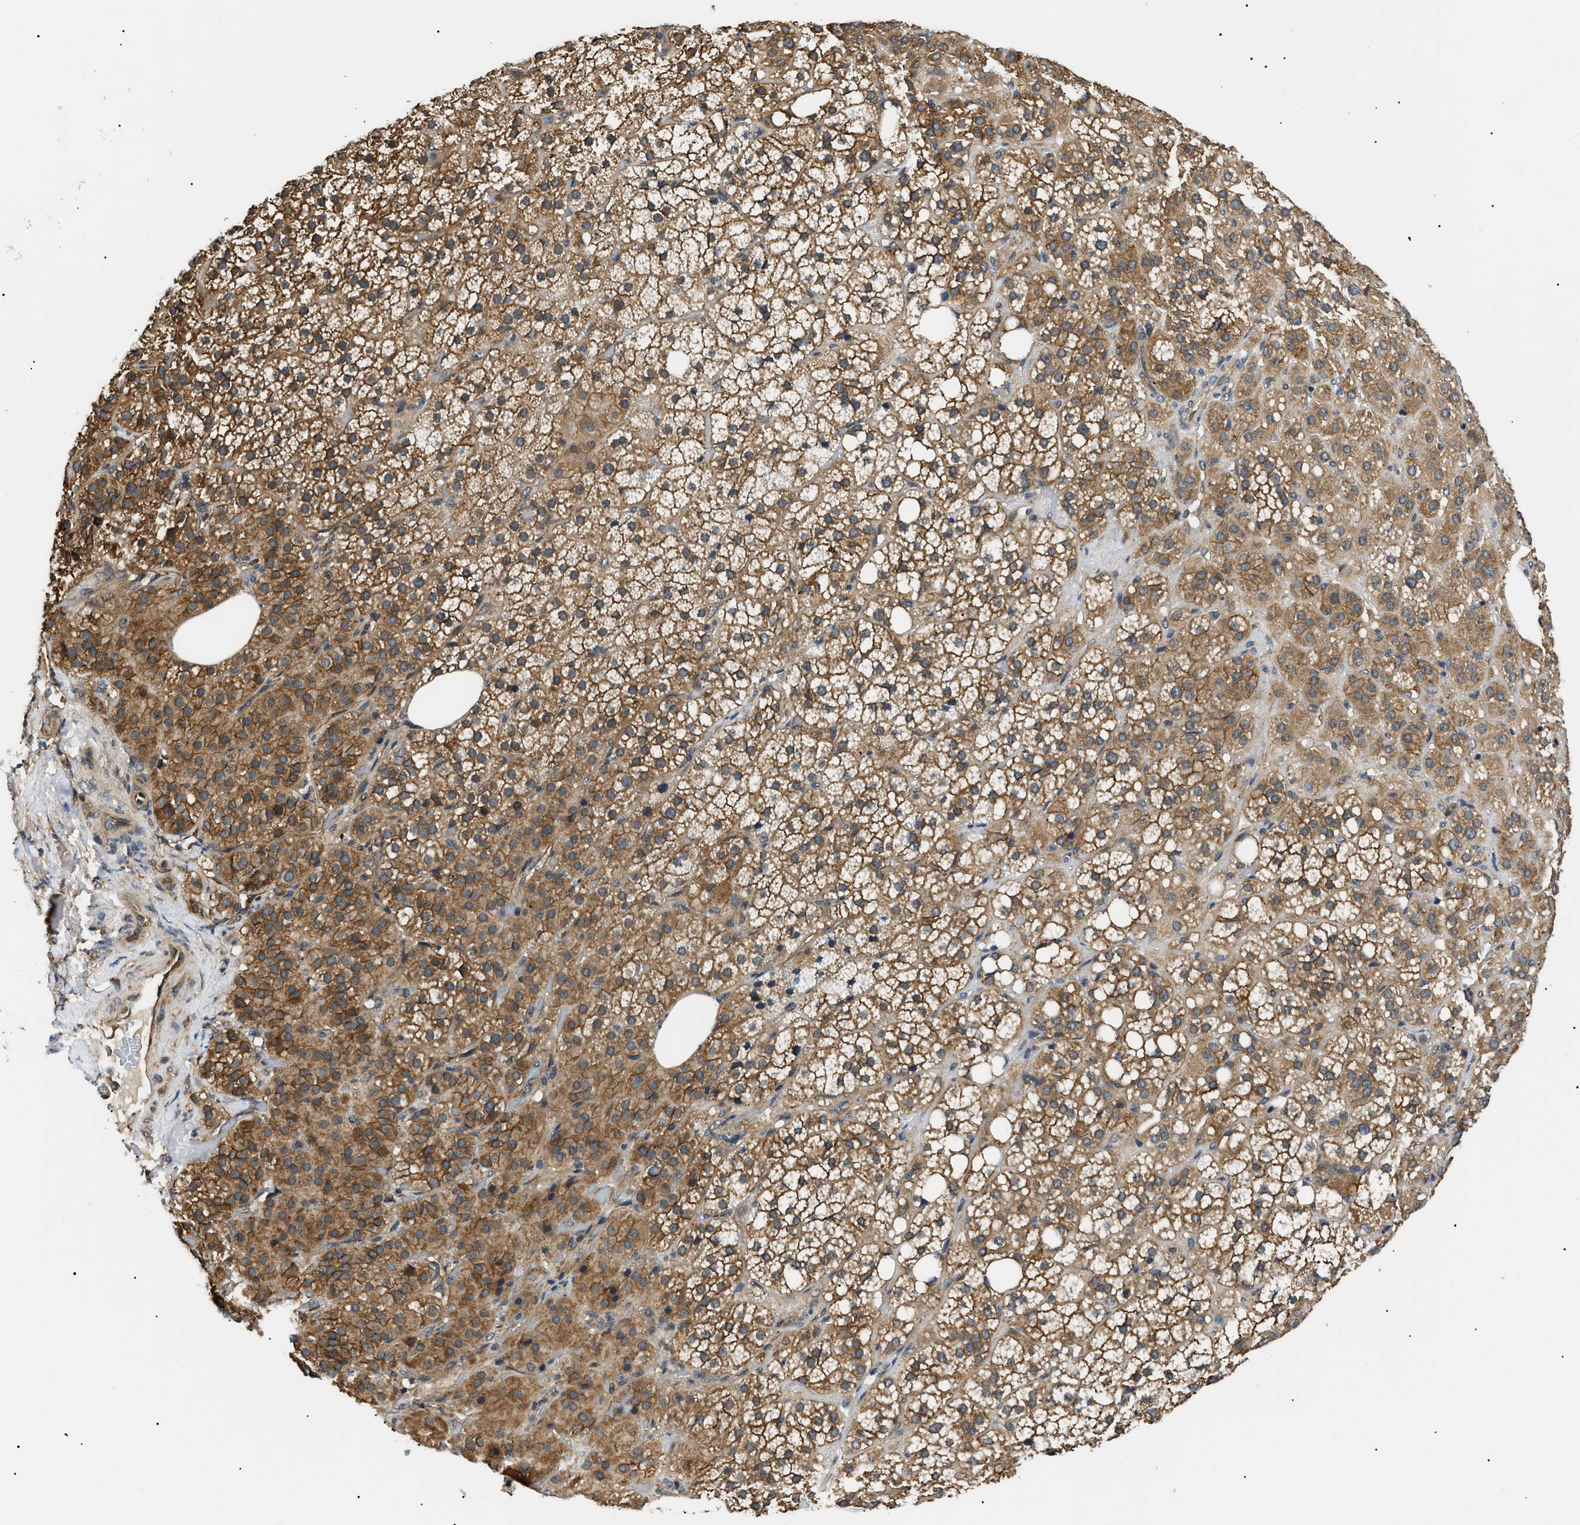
{"staining": {"intensity": "moderate", "quantity": ">75%", "location": "cytoplasmic/membranous"}, "tissue": "adrenal gland", "cell_type": "Glandular cells", "image_type": "normal", "snomed": [{"axis": "morphology", "description": "Normal tissue, NOS"}, {"axis": "topography", "description": "Adrenal gland"}], "caption": "Immunohistochemistry (IHC) (DAB (3,3'-diaminobenzidine)) staining of benign adrenal gland displays moderate cytoplasmic/membranous protein staining in about >75% of glandular cells. The staining was performed using DAB (3,3'-diaminobenzidine), with brown indicating positive protein expression. Nuclei are stained blue with hematoxylin.", "gene": "SRPK1", "patient": {"sex": "female", "age": 59}}